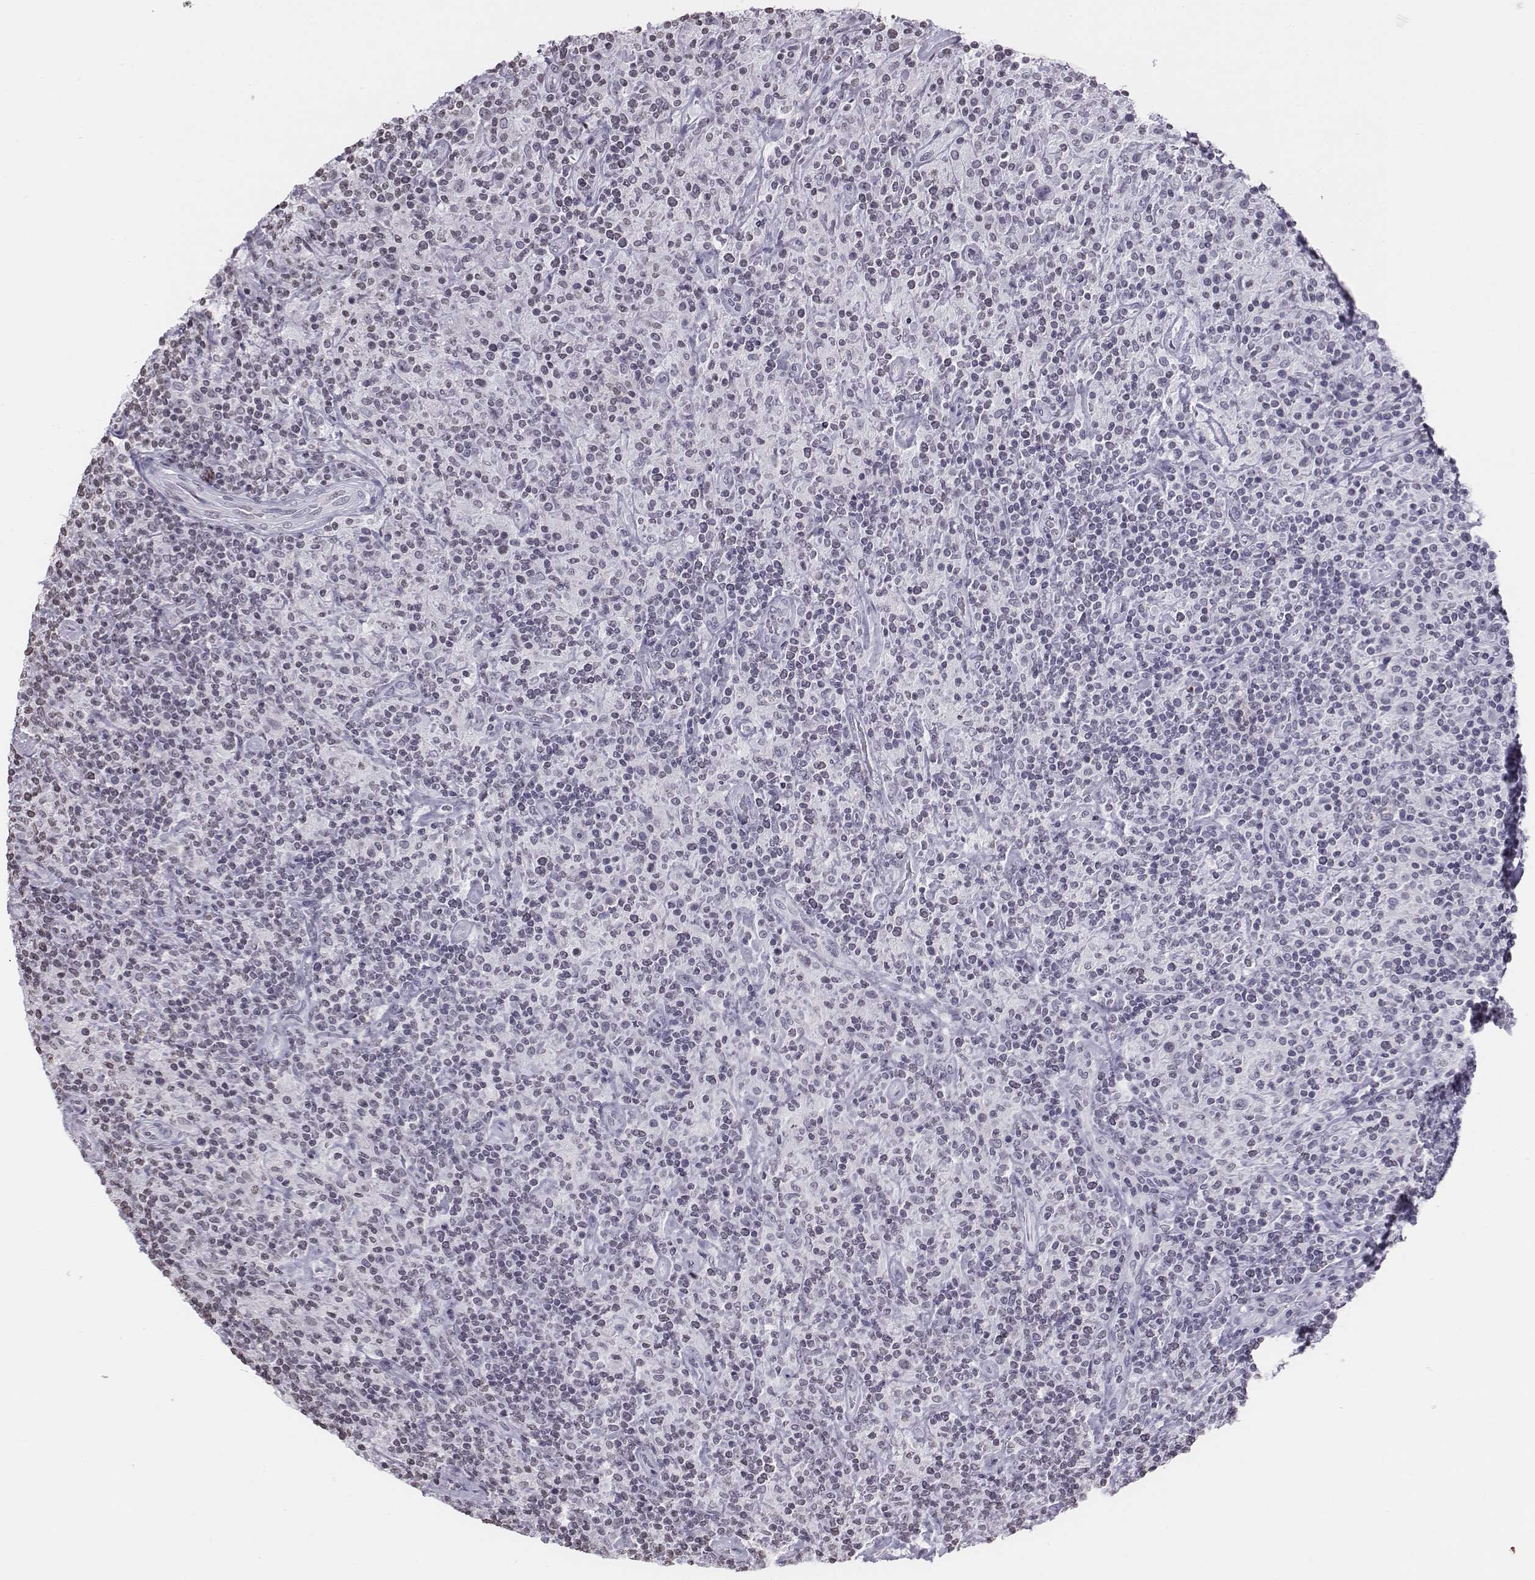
{"staining": {"intensity": "negative", "quantity": "none", "location": "none"}, "tissue": "lymphoma", "cell_type": "Tumor cells", "image_type": "cancer", "snomed": [{"axis": "morphology", "description": "Hodgkin's disease, NOS"}, {"axis": "topography", "description": "Lymph node"}], "caption": "DAB immunohistochemical staining of lymphoma displays no significant positivity in tumor cells. Brightfield microscopy of IHC stained with DAB (brown) and hematoxylin (blue), captured at high magnification.", "gene": "BARHL1", "patient": {"sex": "male", "age": 70}}